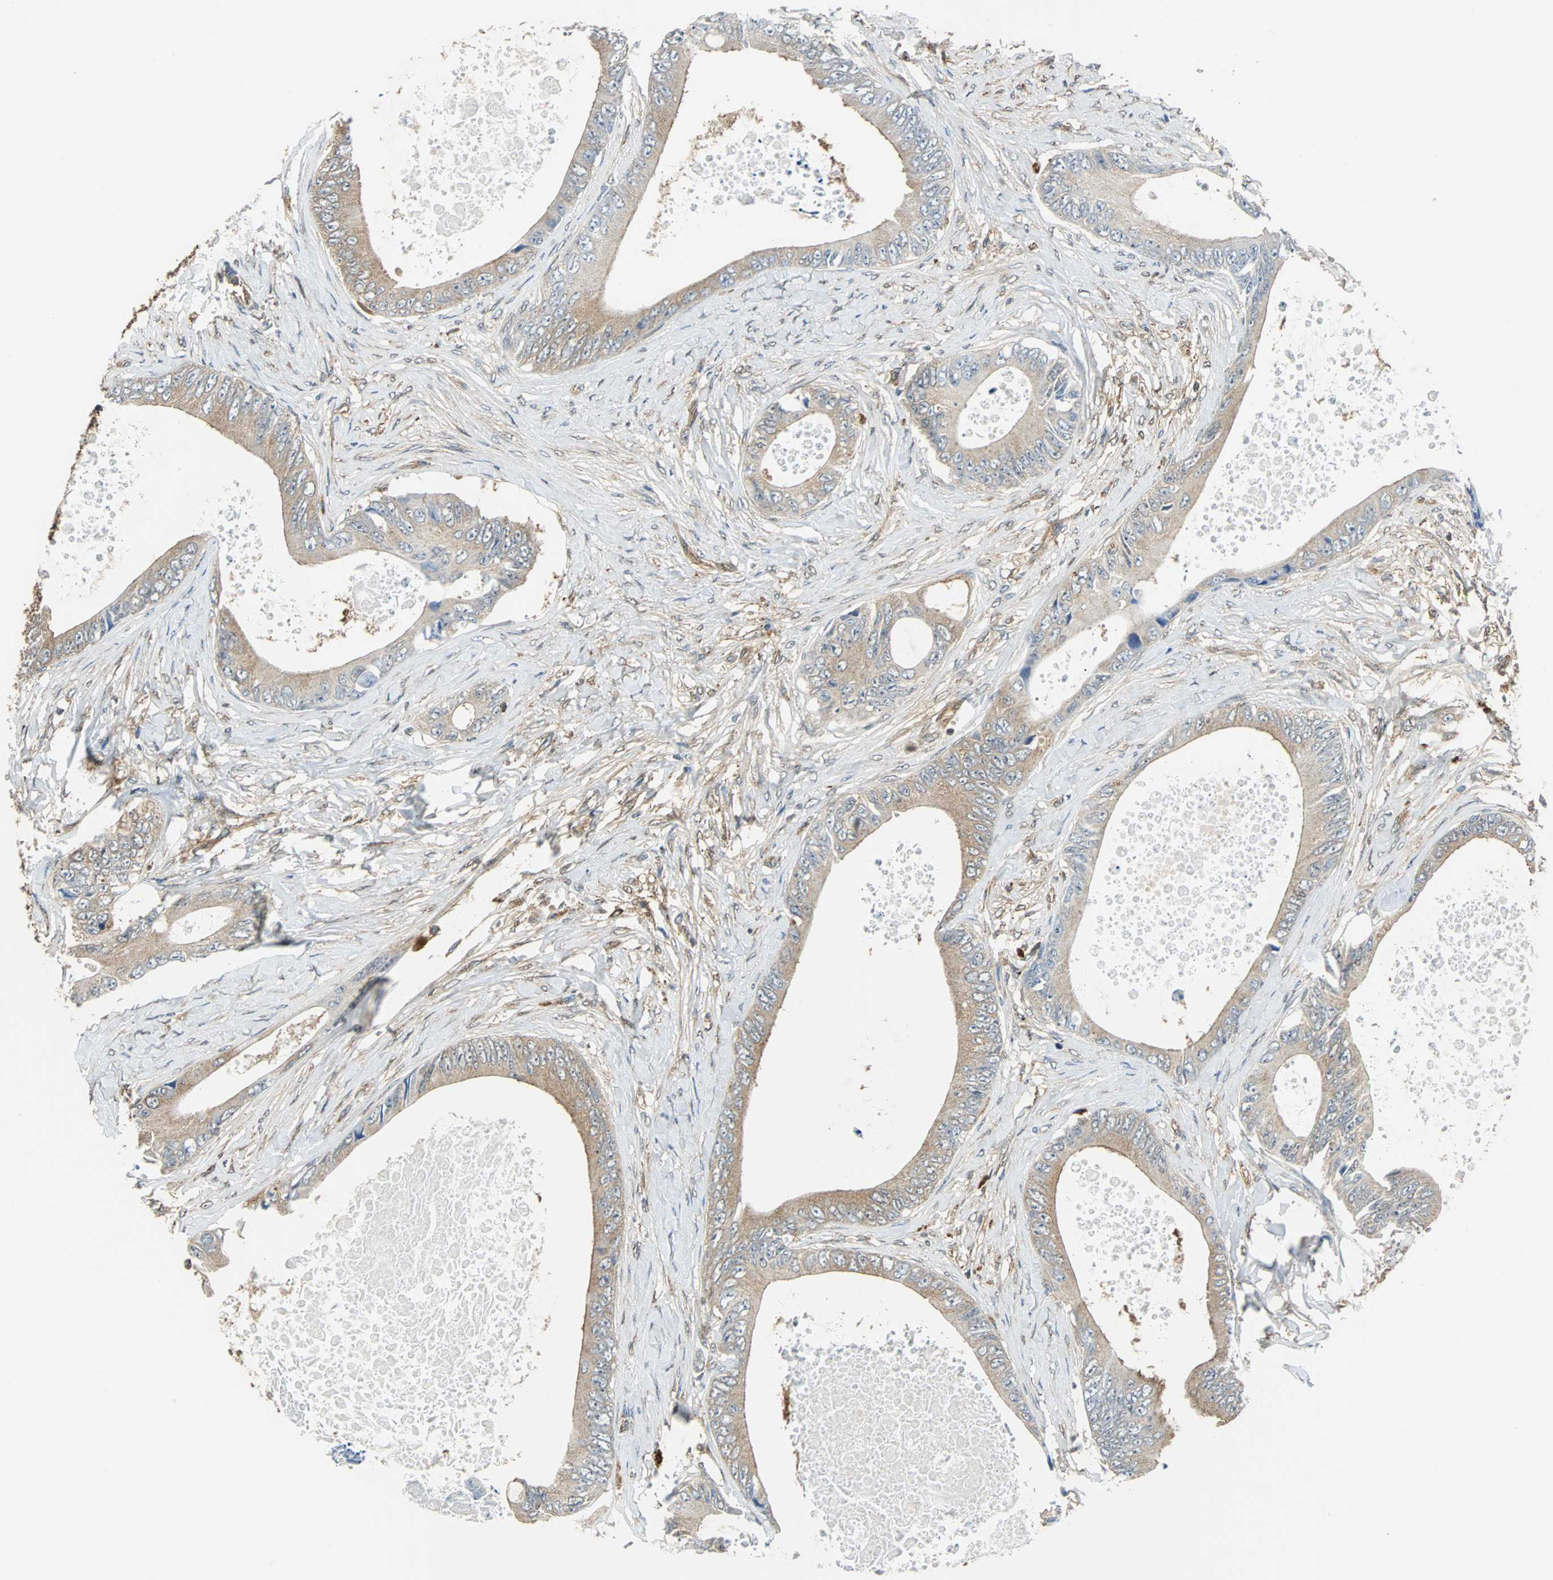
{"staining": {"intensity": "weak", "quantity": ">75%", "location": "cytoplasmic/membranous"}, "tissue": "colorectal cancer", "cell_type": "Tumor cells", "image_type": "cancer", "snomed": [{"axis": "morphology", "description": "Normal tissue, NOS"}, {"axis": "morphology", "description": "Adenocarcinoma, NOS"}, {"axis": "topography", "description": "Rectum"}, {"axis": "topography", "description": "Peripheral nerve tissue"}], "caption": "High-power microscopy captured an IHC photomicrograph of colorectal cancer (adenocarcinoma), revealing weak cytoplasmic/membranous staining in approximately >75% of tumor cells.", "gene": "RELA", "patient": {"sex": "female", "age": 77}}